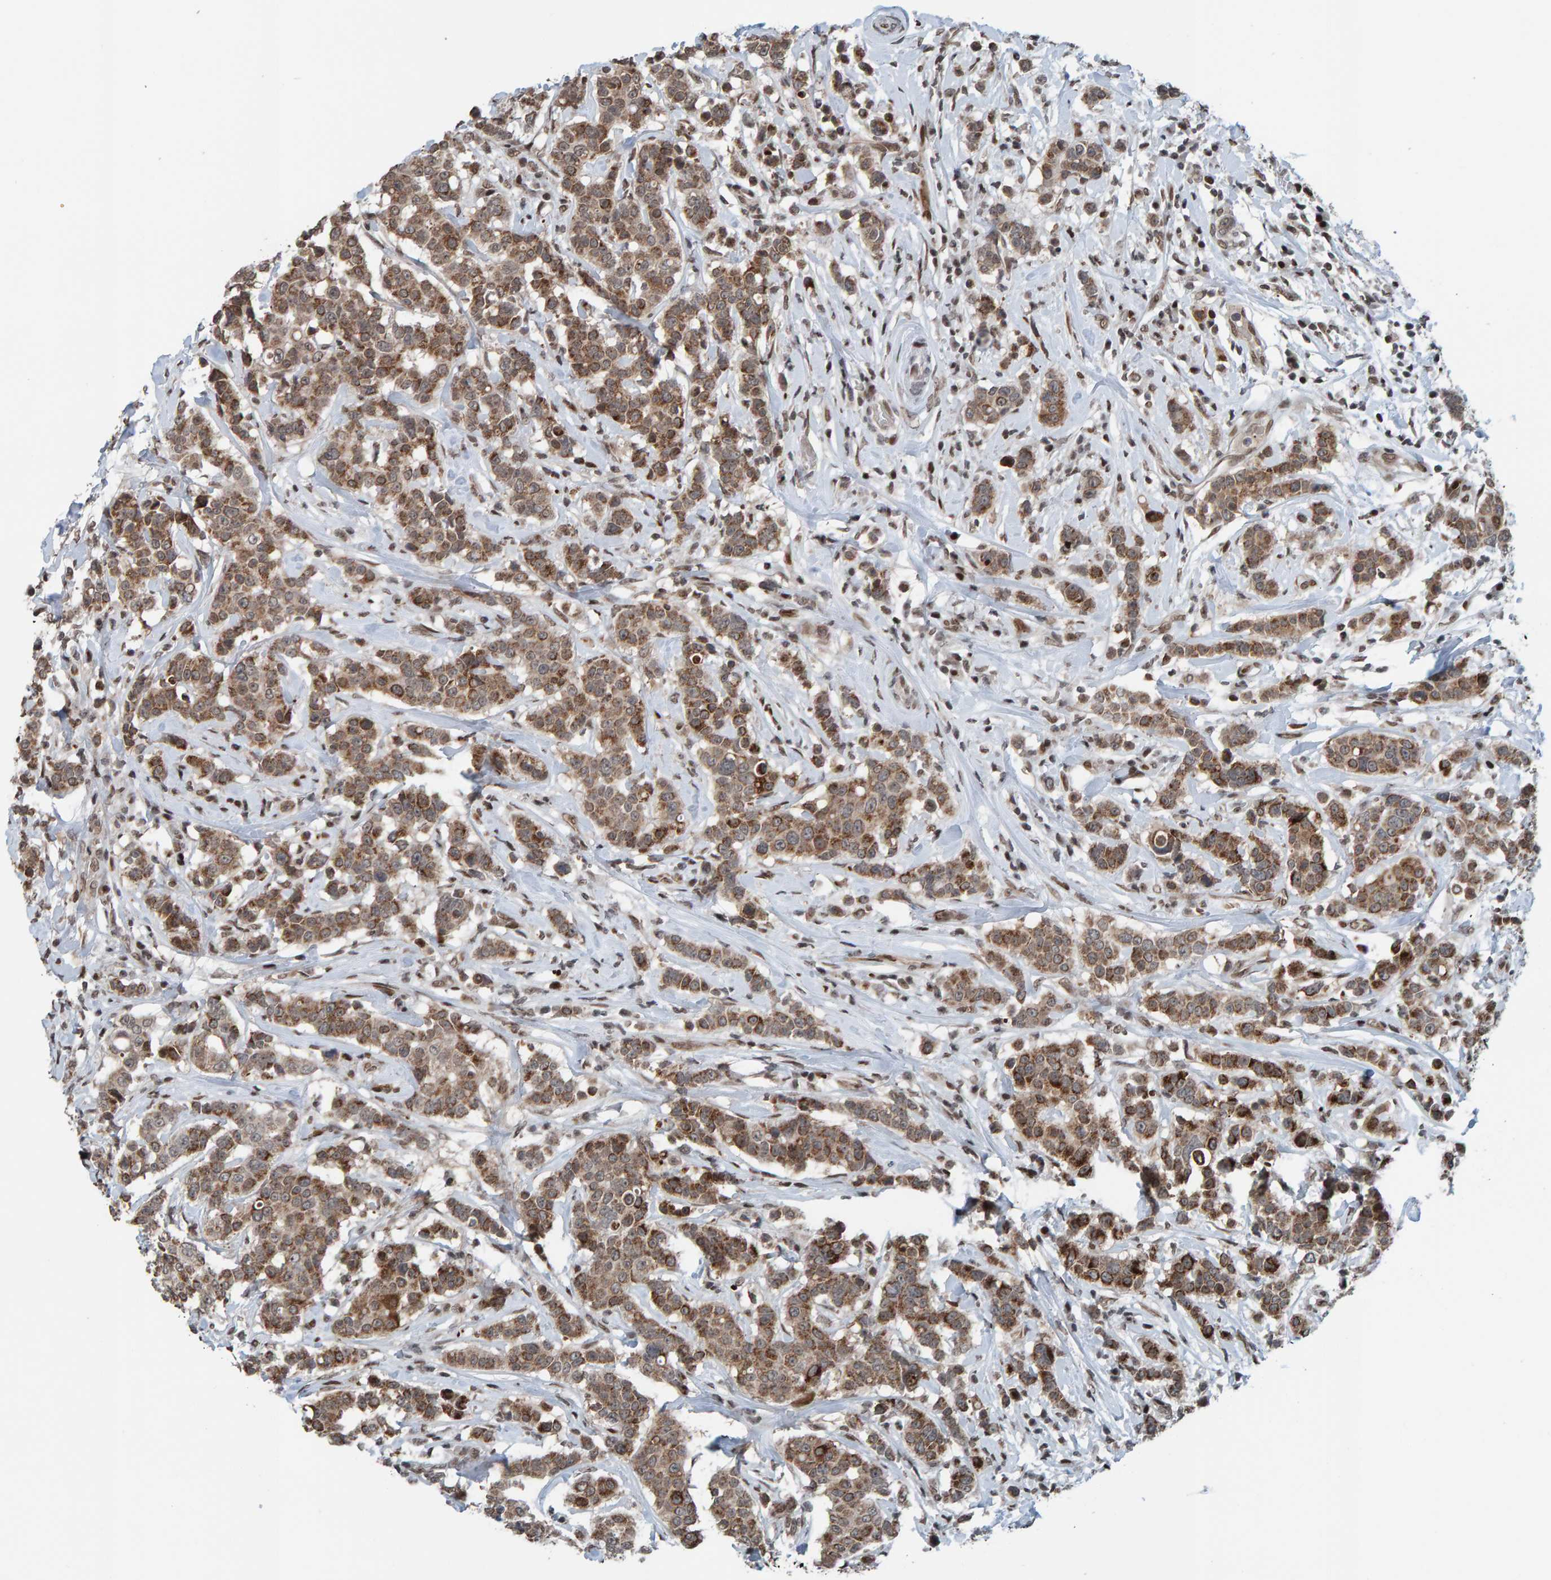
{"staining": {"intensity": "moderate", "quantity": ">75%", "location": "cytoplasmic/membranous"}, "tissue": "breast cancer", "cell_type": "Tumor cells", "image_type": "cancer", "snomed": [{"axis": "morphology", "description": "Duct carcinoma"}, {"axis": "topography", "description": "Breast"}], "caption": "A high-resolution image shows immunohistochemistry (IHC) staining of breast cancer (invasive ductal carcinoma), which reveals moderate cytoplasmic/membranous positivity in approximately >75% of tumor cells. Ihc stains the protein of interest in brown and the nuclei are stained blue.", "gene": "ZNF366", "patient": {"sex": "female", "age": 27}}